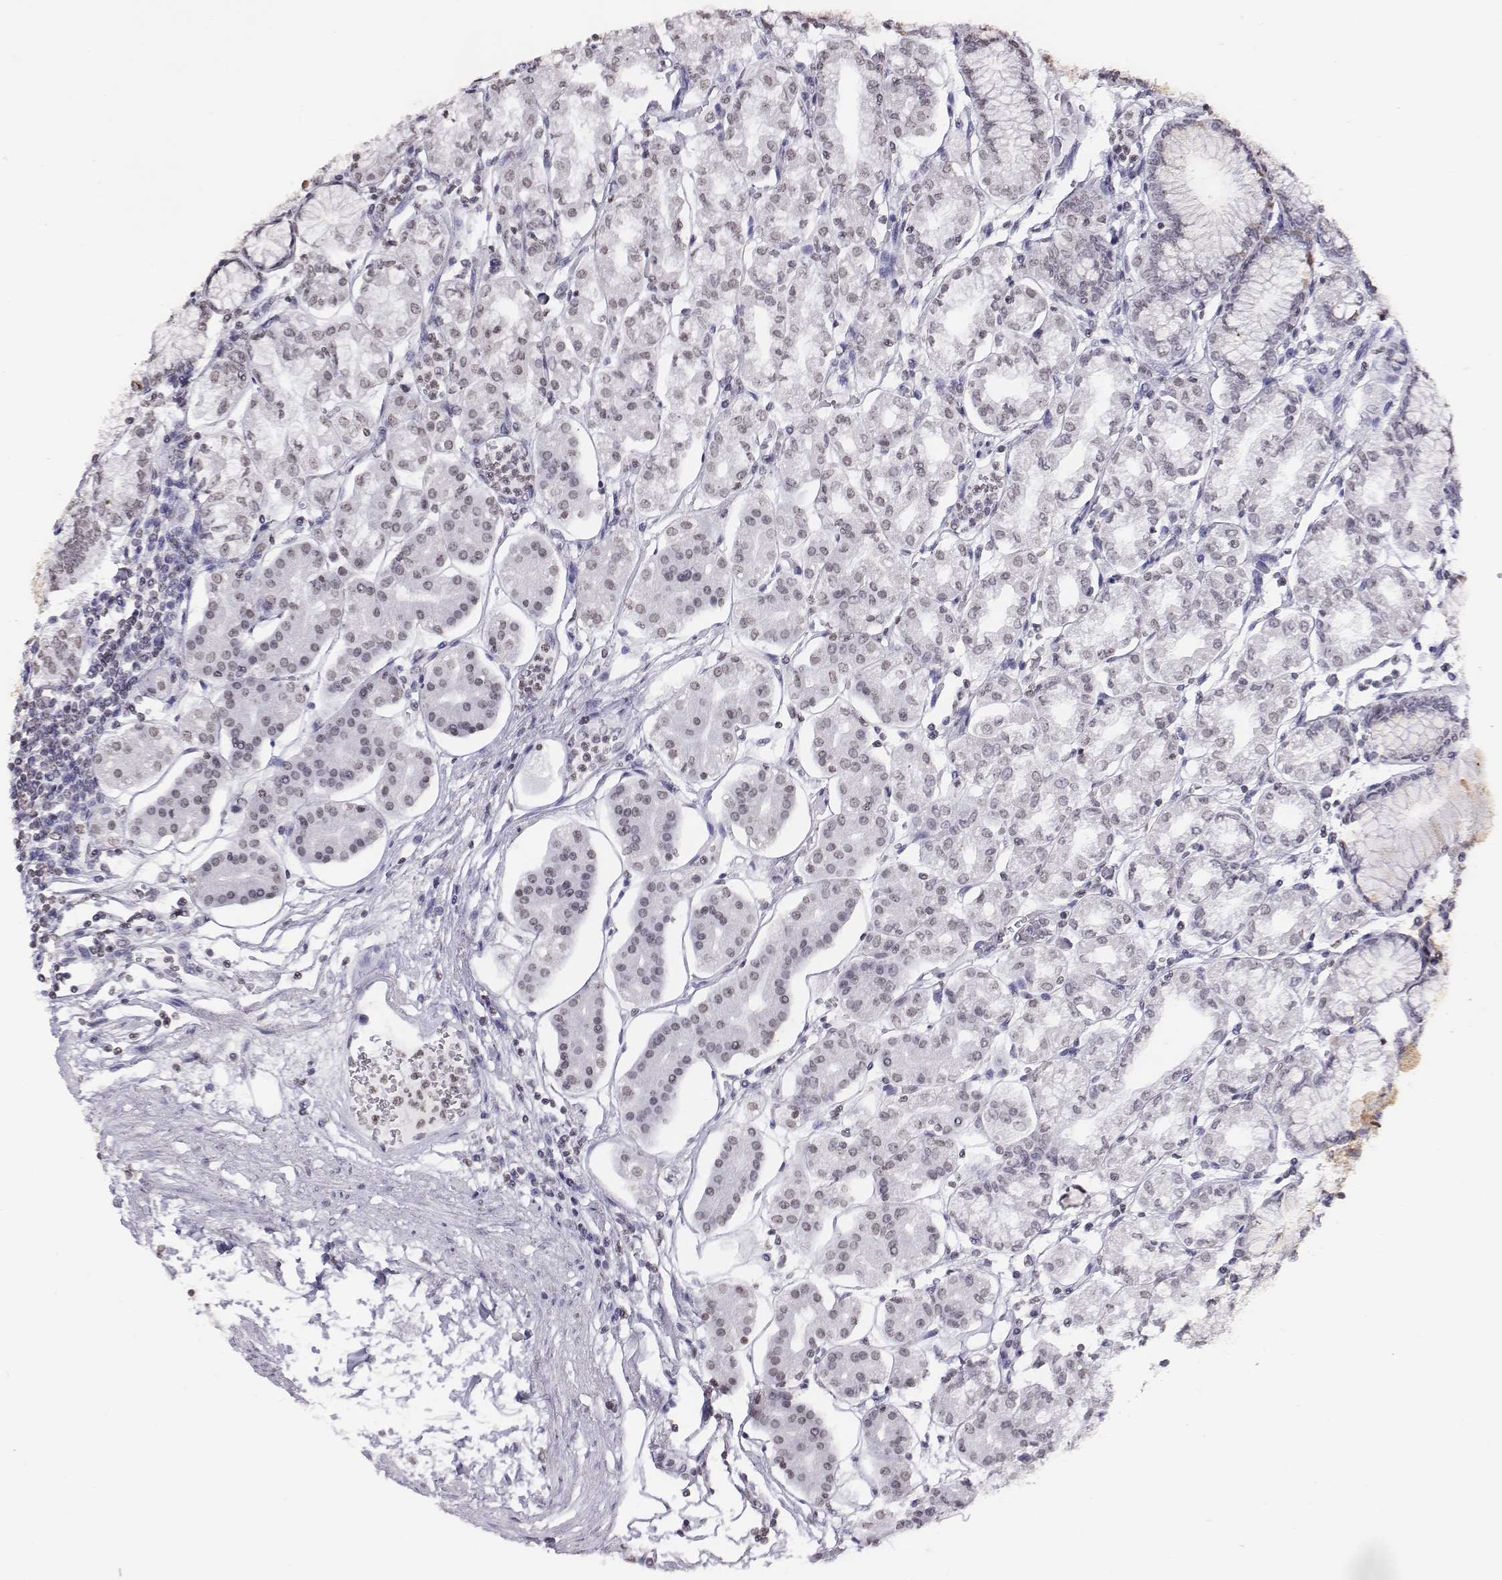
{"staining": {"intensity": "weak", "quantity": "<25%", "location": "nuclear"}, "tissue": "stomach", "cell_type": "Glandular cells", "image_type": "normal", "snomed": [{"axis": "morphology", "description": "Normal tissue, NOS"}, {"axis": "topography", "description": "Skeletal muscle"}, {"axis": "topography", "description": "Stomach"}], "caption": "Micrograph shows no significant protein expression in glandular cells of normal stomach. The staining was performed using DAB to visualize the protein expression in brown, while the nuclei were stained in blue with hematoxylin (Magnification: 20x).", "gene": "BARHL1", "patient": {"sex": "female", "age": 57}}